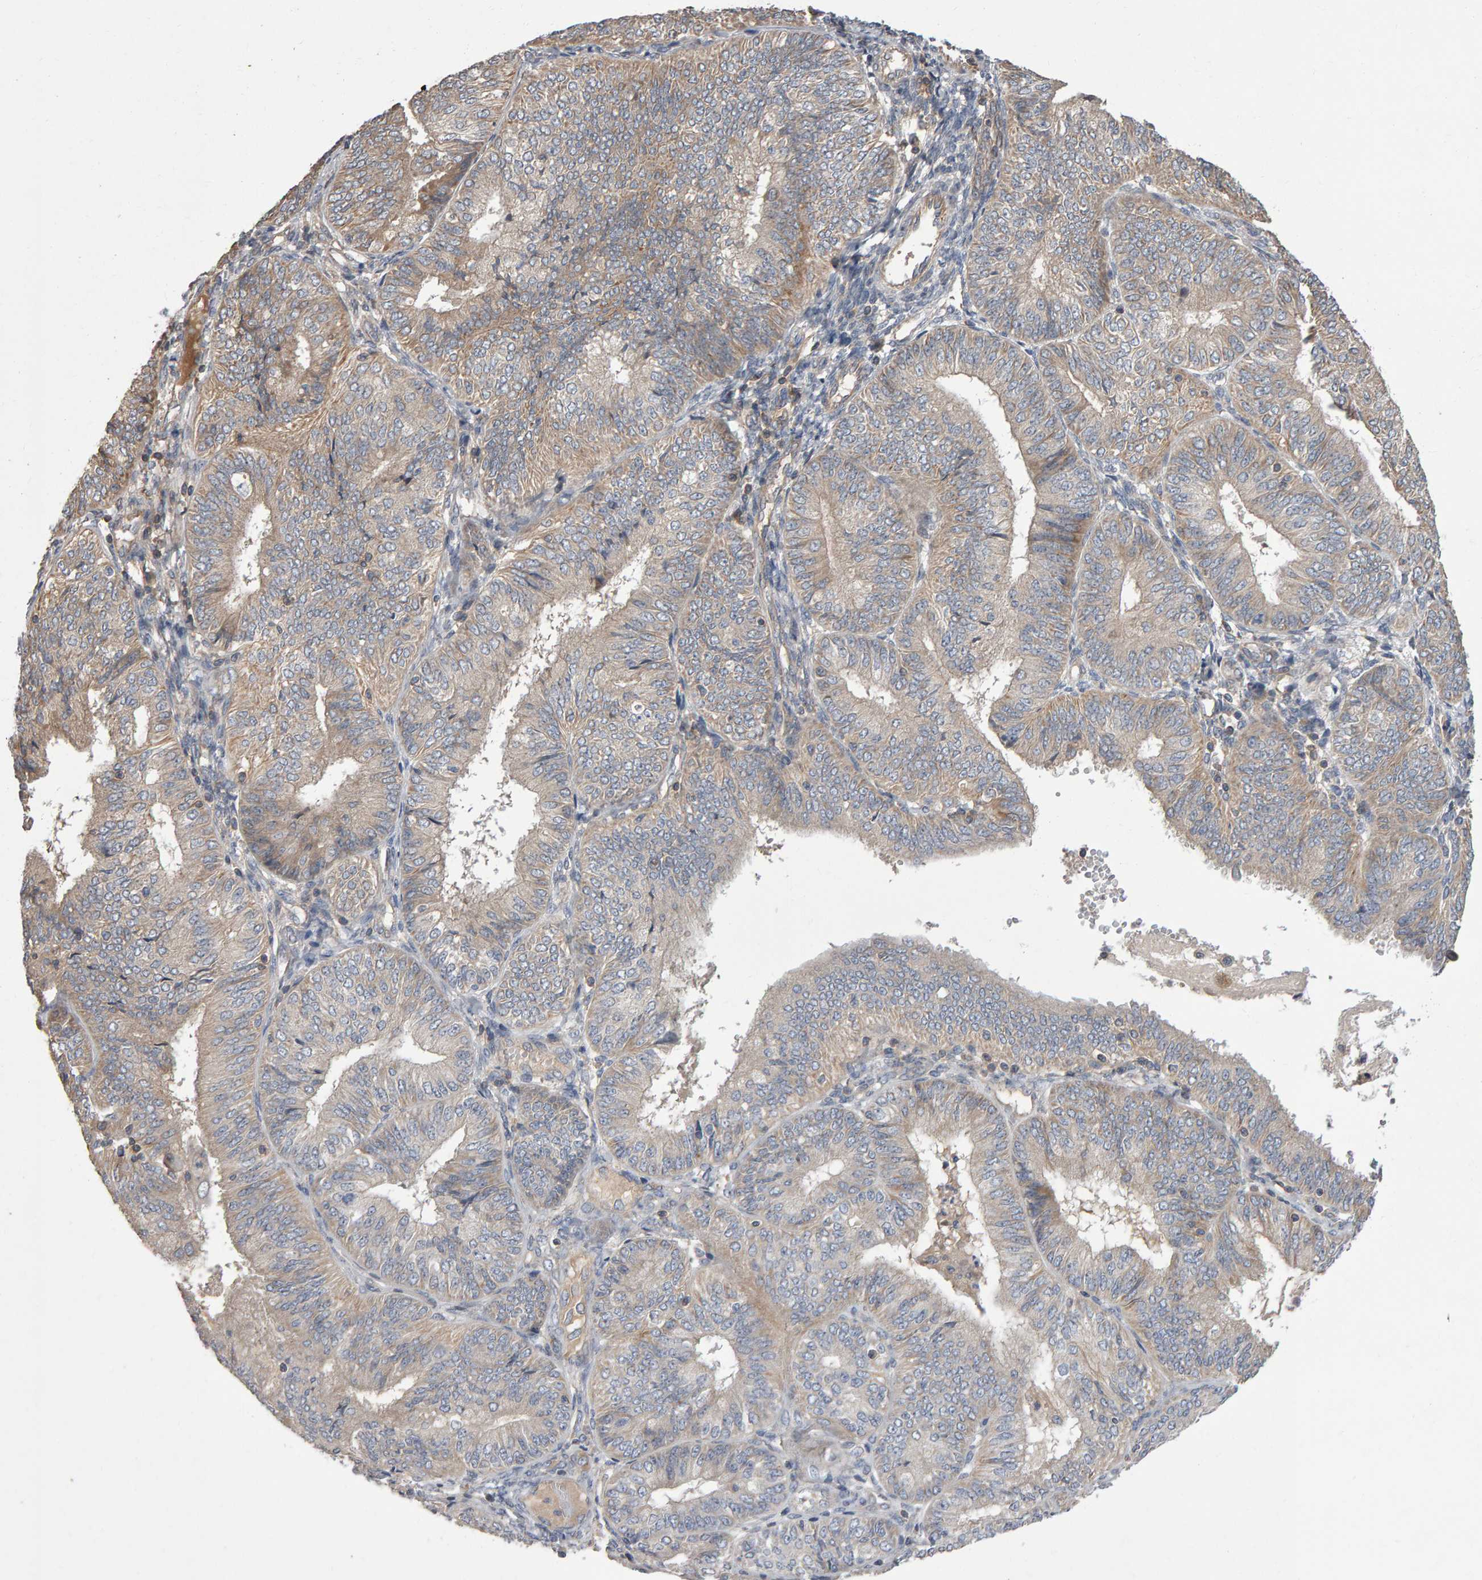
{"staining": {"intensity": "weak", "quantity": "<25%", "location": "cytoplasmic/membranous"}, "tissue": "endometrial cancer", "cell_type": "Tumor cells", "image_type": "cancer", "snomed": [{"axis": "morphology", "description": "Adenocarcinoma, NOS"}, {"axis": "topography", "description": "Endometrium"}], "caption": "The IHC histopathology image has no significant staining in tumor cells of endometrial cancer (adenocarcinoma) tissue. Nuclei are stained in blue.", "gene": "PGS1", "patient": {"sex": "female", "age": 58}}